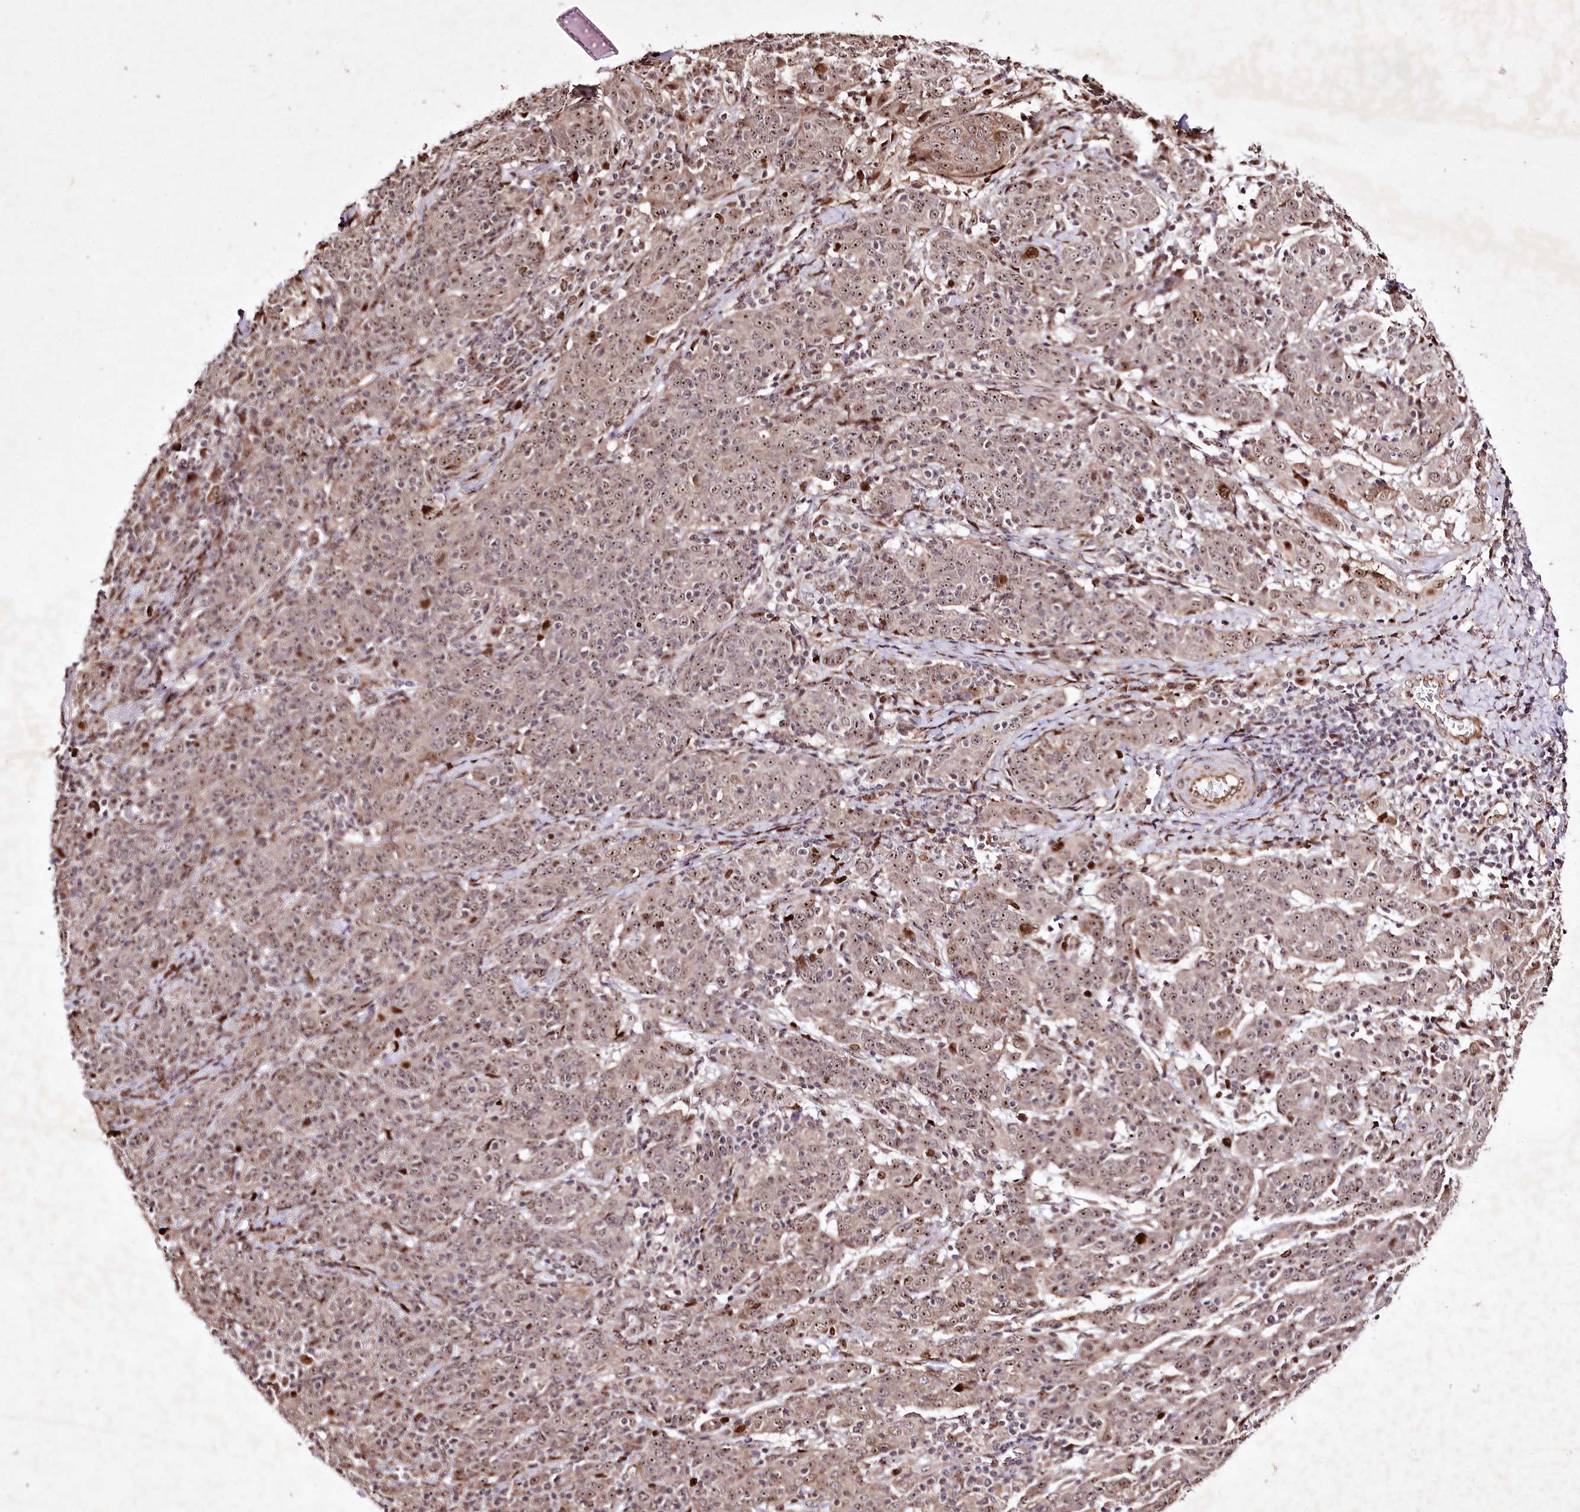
{"staining": {"intensity": "moderate", "quantity": ">75%", "location": "nuclear"}, "tissue": "cervical cancer", "cell_type": "Tumor cells", "image_type": "cancer", "snomed": [{"axis": "morphology", "description": "Squamous cell carcinoma, NOS"}, {"axis": "topography", "description": "Cervix"}], "caption": "Cervical cancer stained with DAB (3,3'-diaminobenzidine) immunohistochemistry (IHC) reveals medium levels of moderate nuclear positivity in approximately >75% of tumor cells.", "gene": "DMP1", "patient": {"sex": "female", "age": 67}}